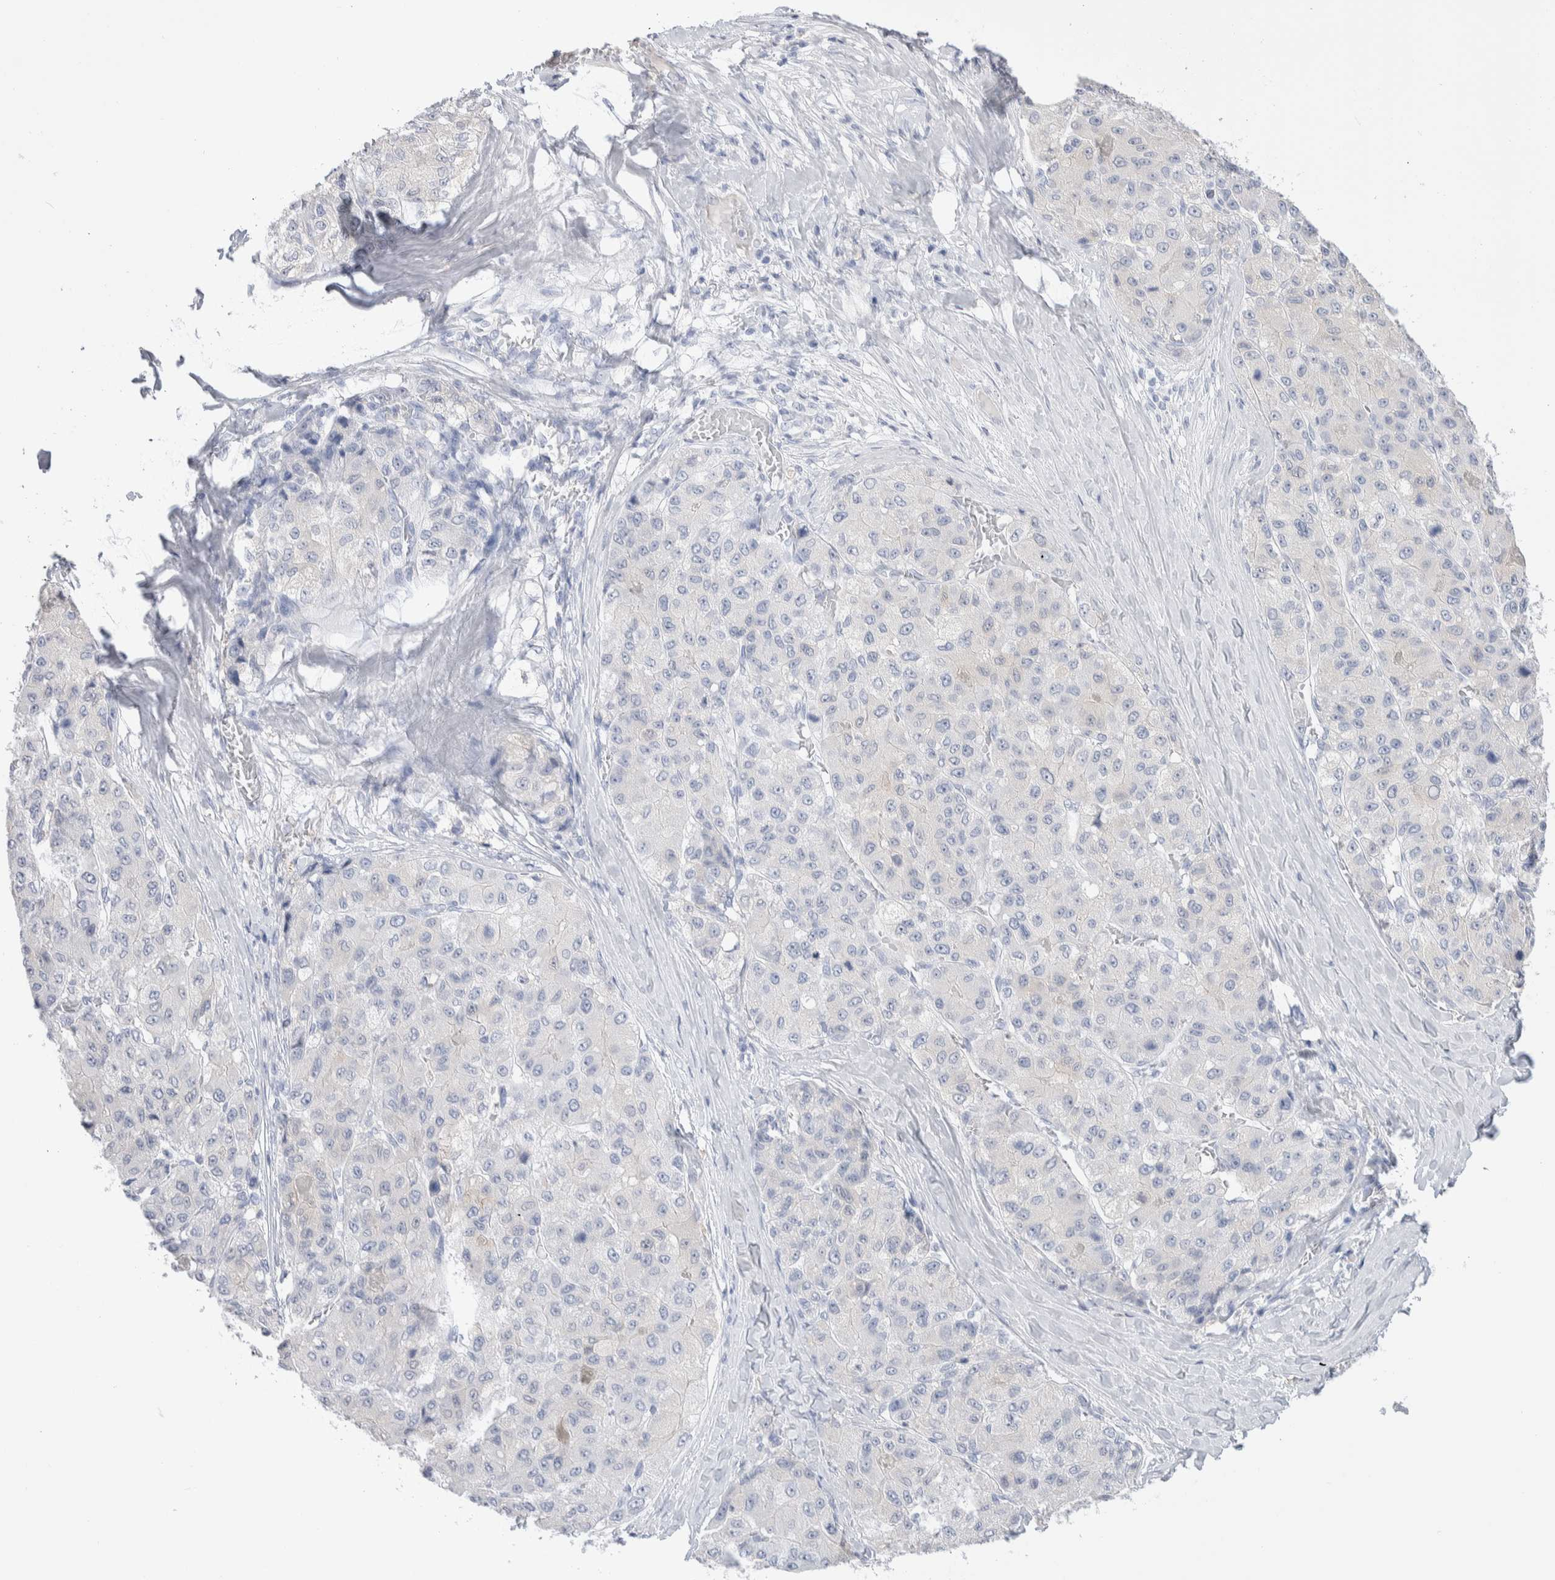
{"staining": {"intensity": "negative", "quantity": "none", "location": "none"}, "tissue": "liver cancer", "cell_type": "Tumor cells", "image_type": "cancer", "snomed": [{"axis": "morphology", "description": "Carcinoma, Hepatocellular, NOS"}, {"axis": "topography", "description": "Liver"}], "caption": "High magnification brightfield microscopy of liver hepatocellular carcinoma stained with DAB (brown) and counterstained with hematoxylin (blue): tumor cells show no significant staining.", "gene": "GDA", "patient": {"sex": "male", "age": 80}}